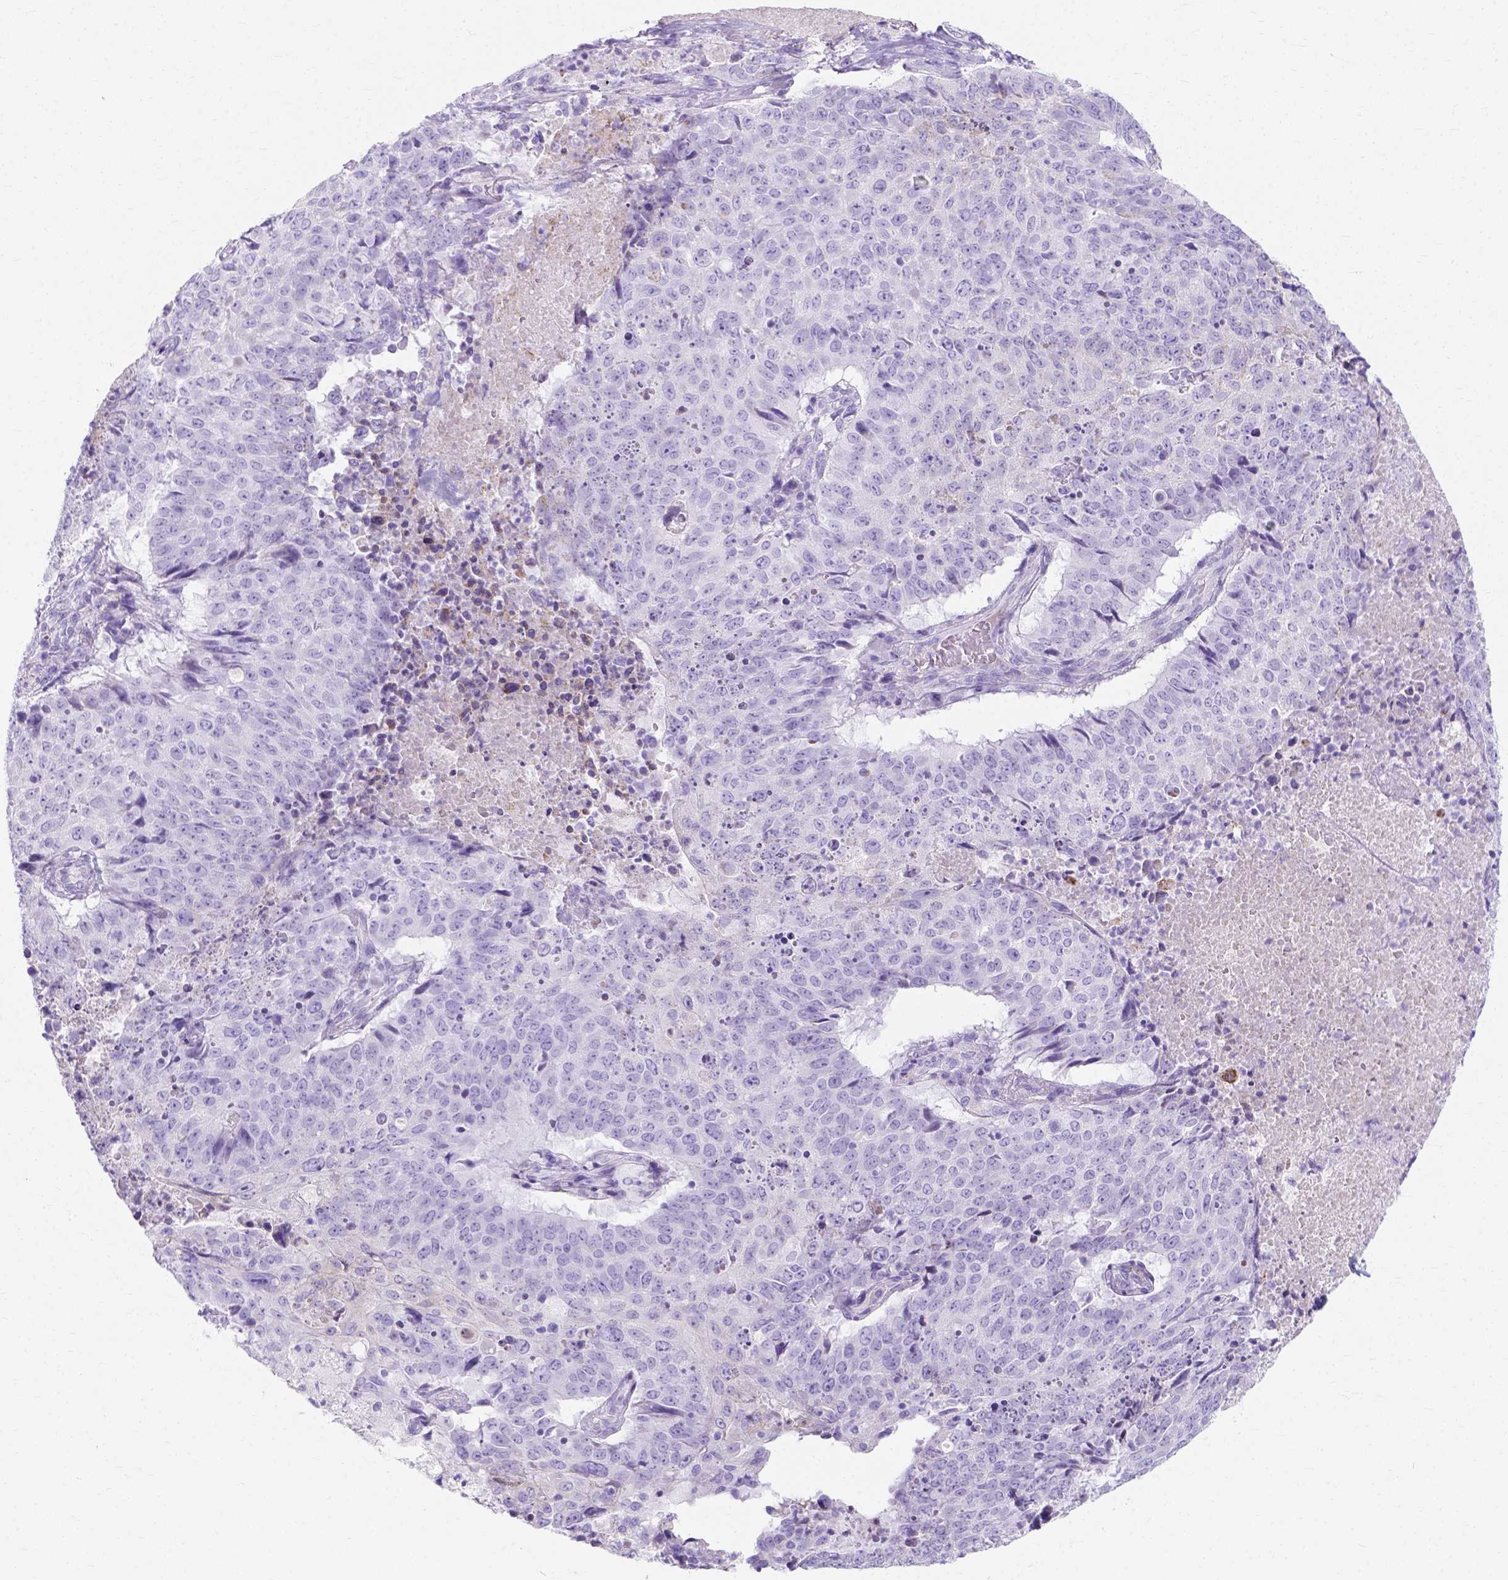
{"staining": {"intensity": "negative", "quantity": "none", "location": "none"}, "tissue": "lung cancer", "cell_type": "Tumor cells", "image_type": "cancer", "snomed": [{"axis": "morphology", "description": "Normal tissue, NOS"}, {"axis": "morphology", "description": "Squamous cell carcinoma, NOS"}, {"axis": "topography", "description": "Bronchus"}, {"axis": "topography", "description": "Lung"}], "caption": "Tumor cells show no significant expression in lung cancer.", "gene": "MYH15", "patient": {"sex": "male", "age": 64}}